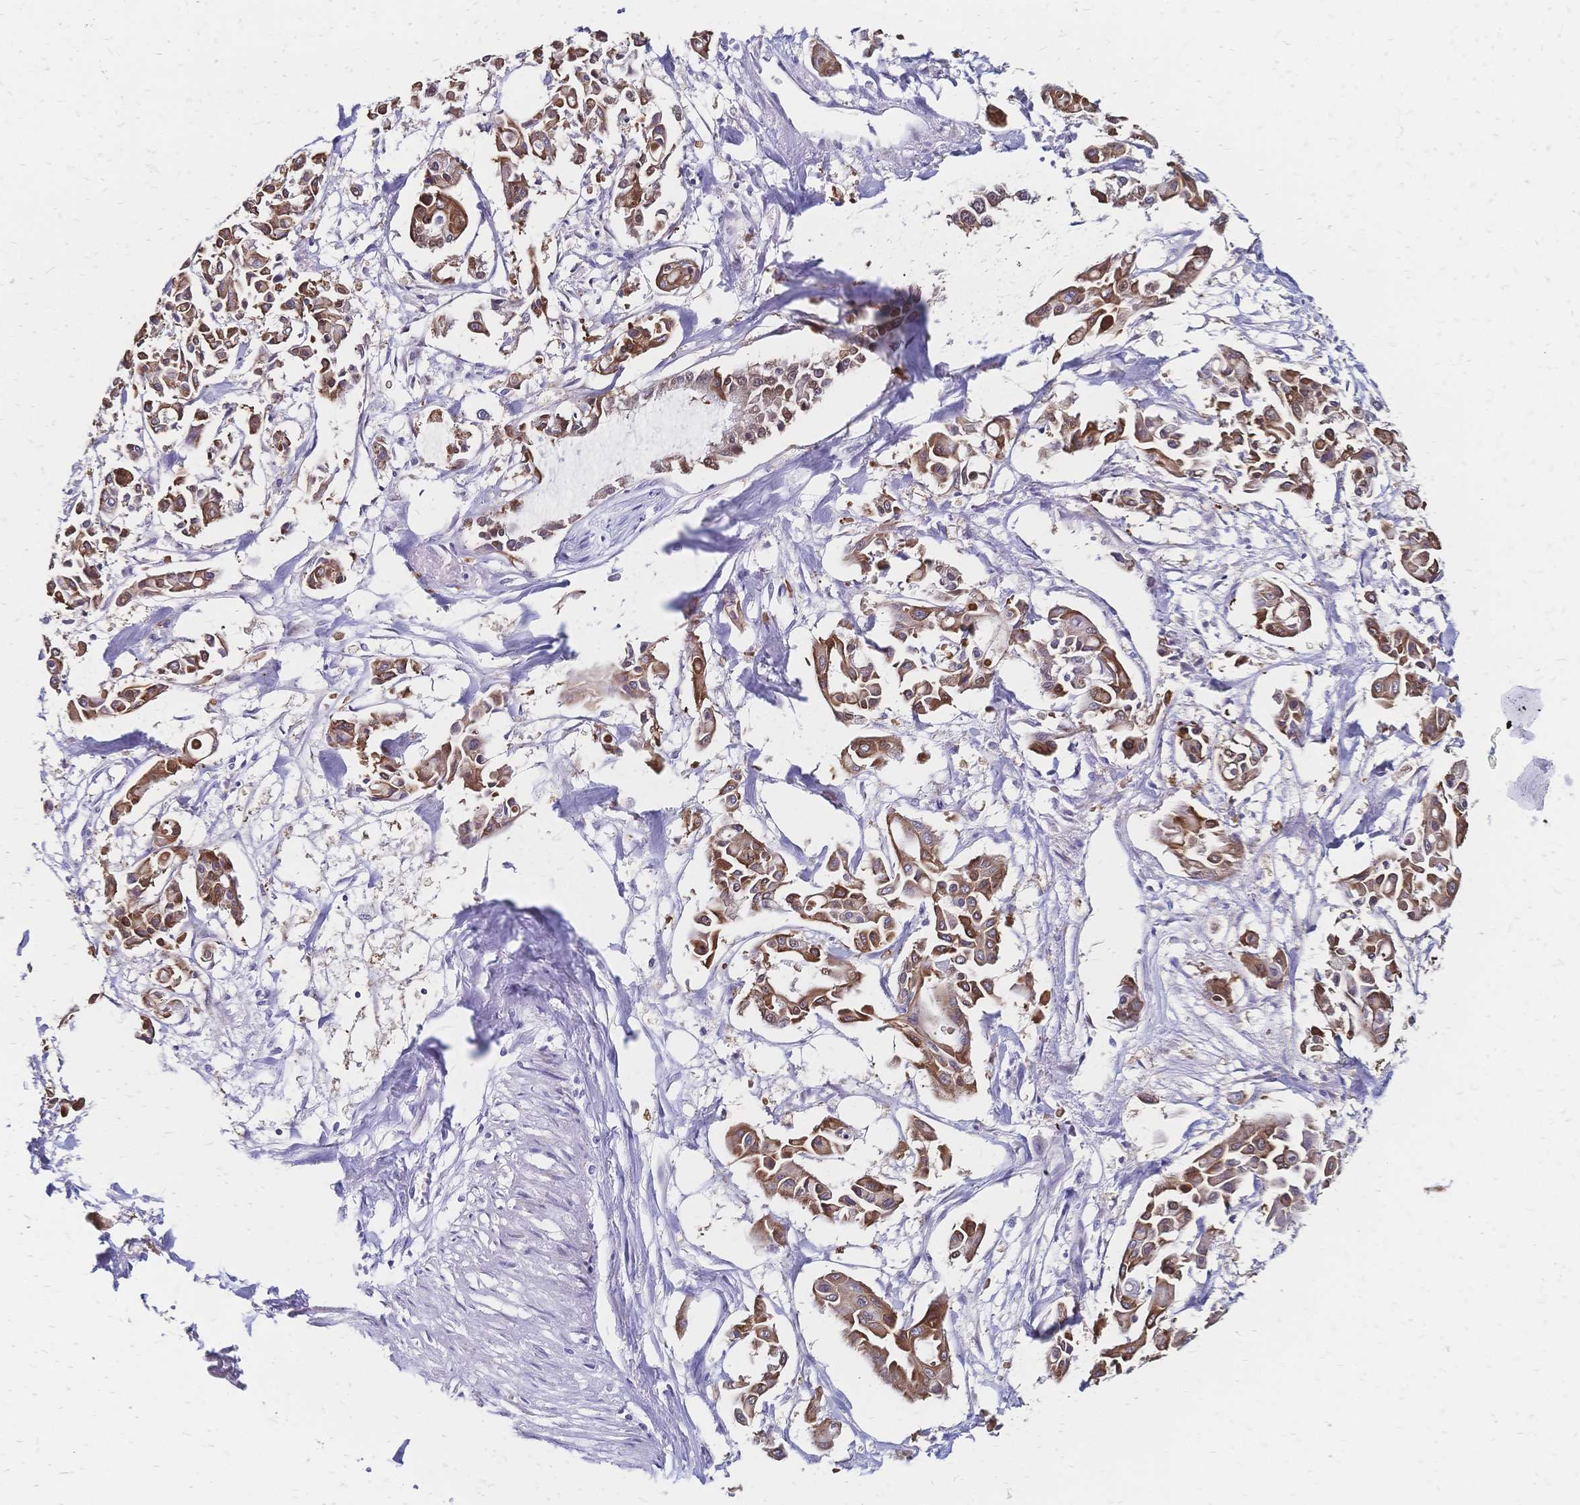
{"staining": {"intensity": "moderate", "quantity": ">75%", "location": "cytoplasmic/membranous"}, "tissue": "pancreatic cancer", "cell_type": "Tumor cells", "image_type": "cancer", "snomed": [{"axis": "morphology", "description": "Adenocarcinoma, NOS"}, {"axis": "topography", "description": "Pancreas"}], "caption": "Adenocarcinoma (pancreatic) was stained to show a protein in brown. There is medium levels of moderate cytoplasmic/membranous positivity in about >75% of tumor cells. (DAB (3,3'-diaminobenzidine) IHC, brown staining for protein, blue staining for nuclei).", "gene": "DTNB", "patient": {"sex": "male", "age": 61}}